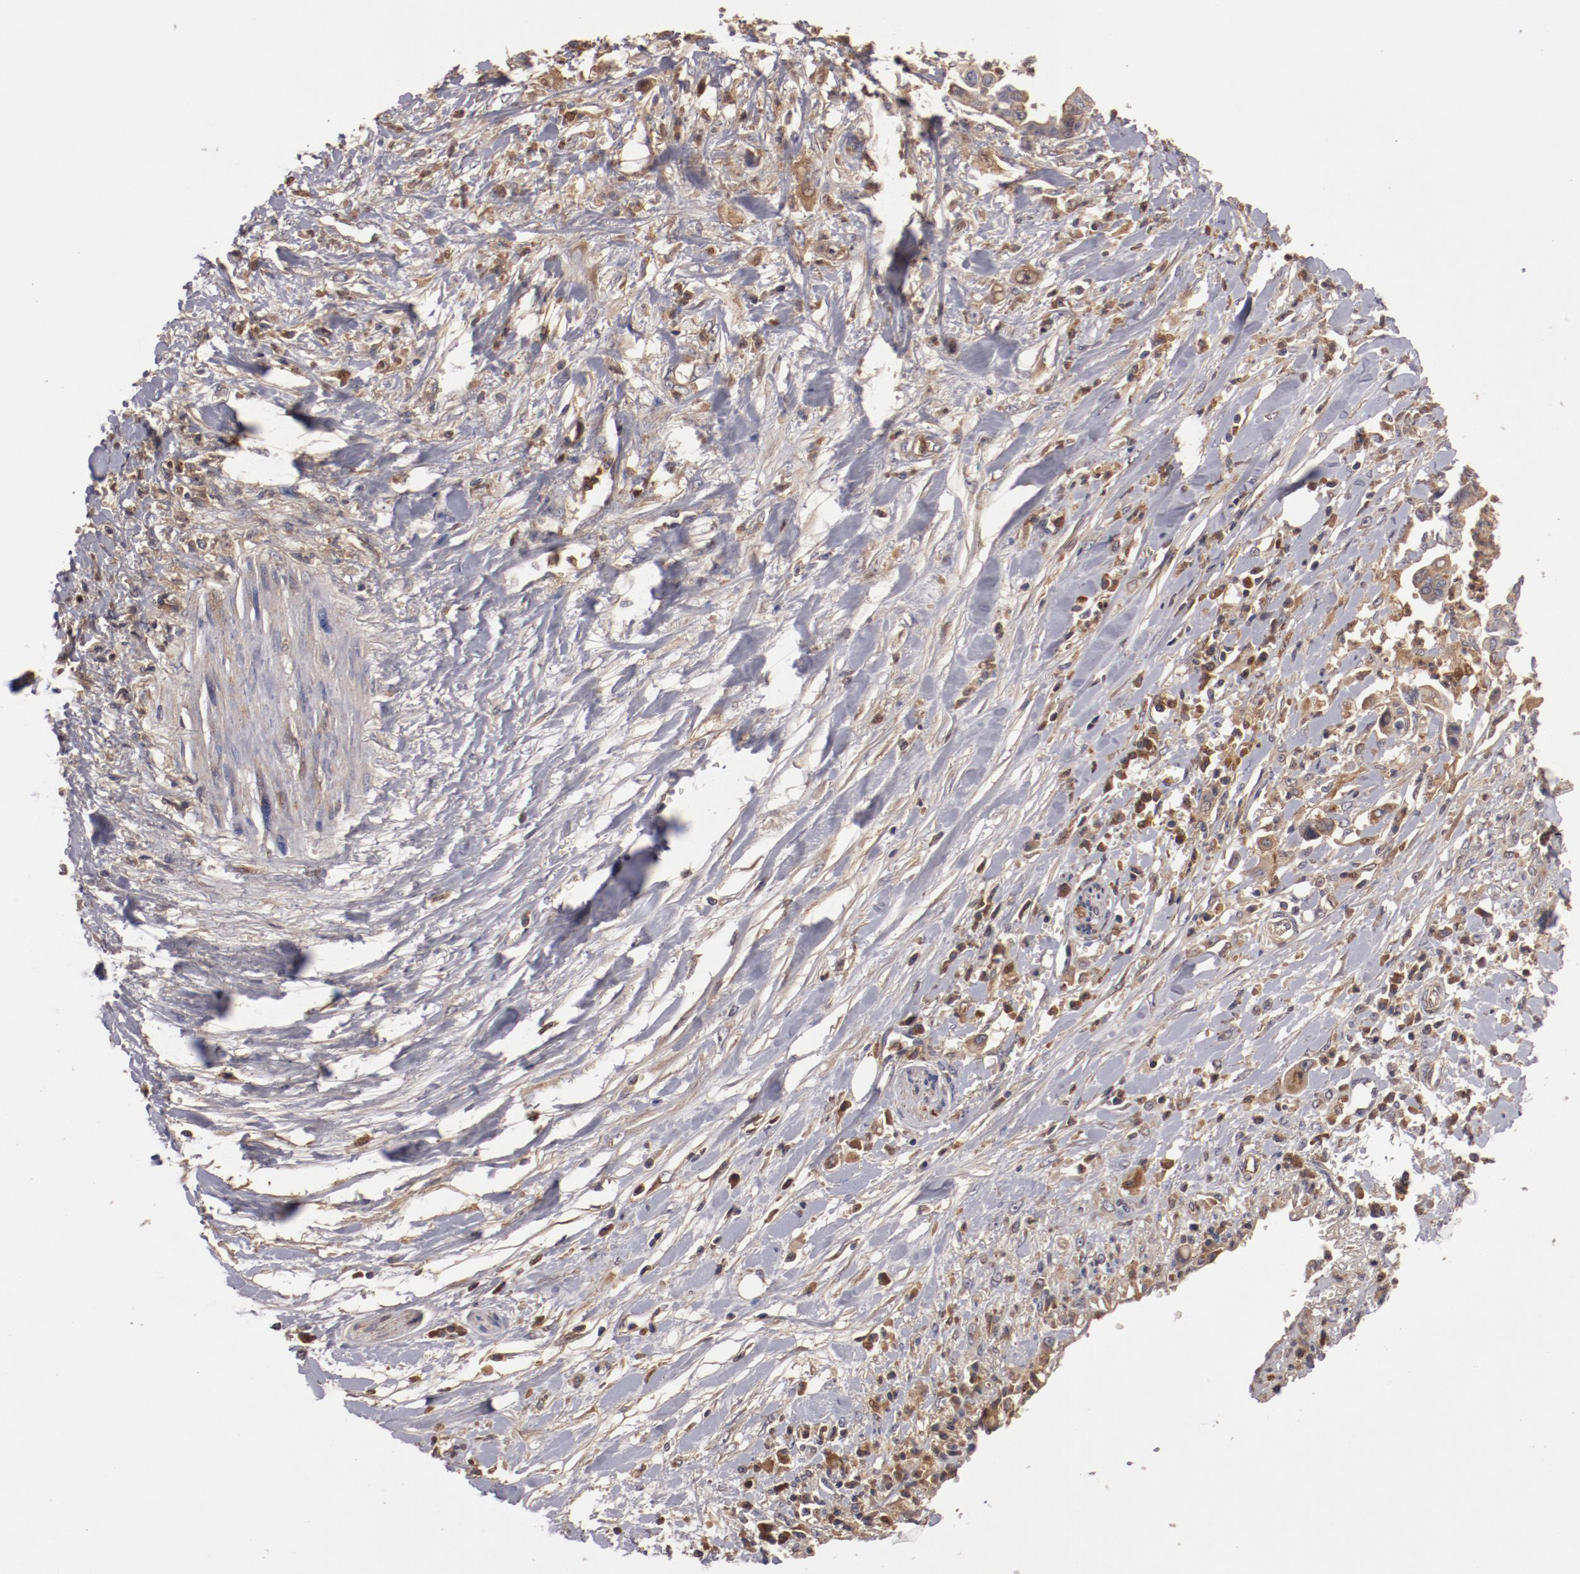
{"staining": {"intensity": "moderate", "quantity": ">75%", "location": "cytoplasmic/membranous"}, "tissue": "pancreatic cancer", "cell_type": "Tumor cells", "image_type": "cancer", "snomed": [{"axis": "morphology", "description": "Adenocarcinoma, NOS"}, {"axis": "topography", "description": "Pancreas"}], "caption": "There is medium levels of moderate cytoplasmic/membranous positivity in tumor cells of adenocarcinoma (pancreatic), as demonstrated by immunohistochemical staining (brown color).", "gene": "SERPINA7", "patient": {"sex": "female", "age": 70}}